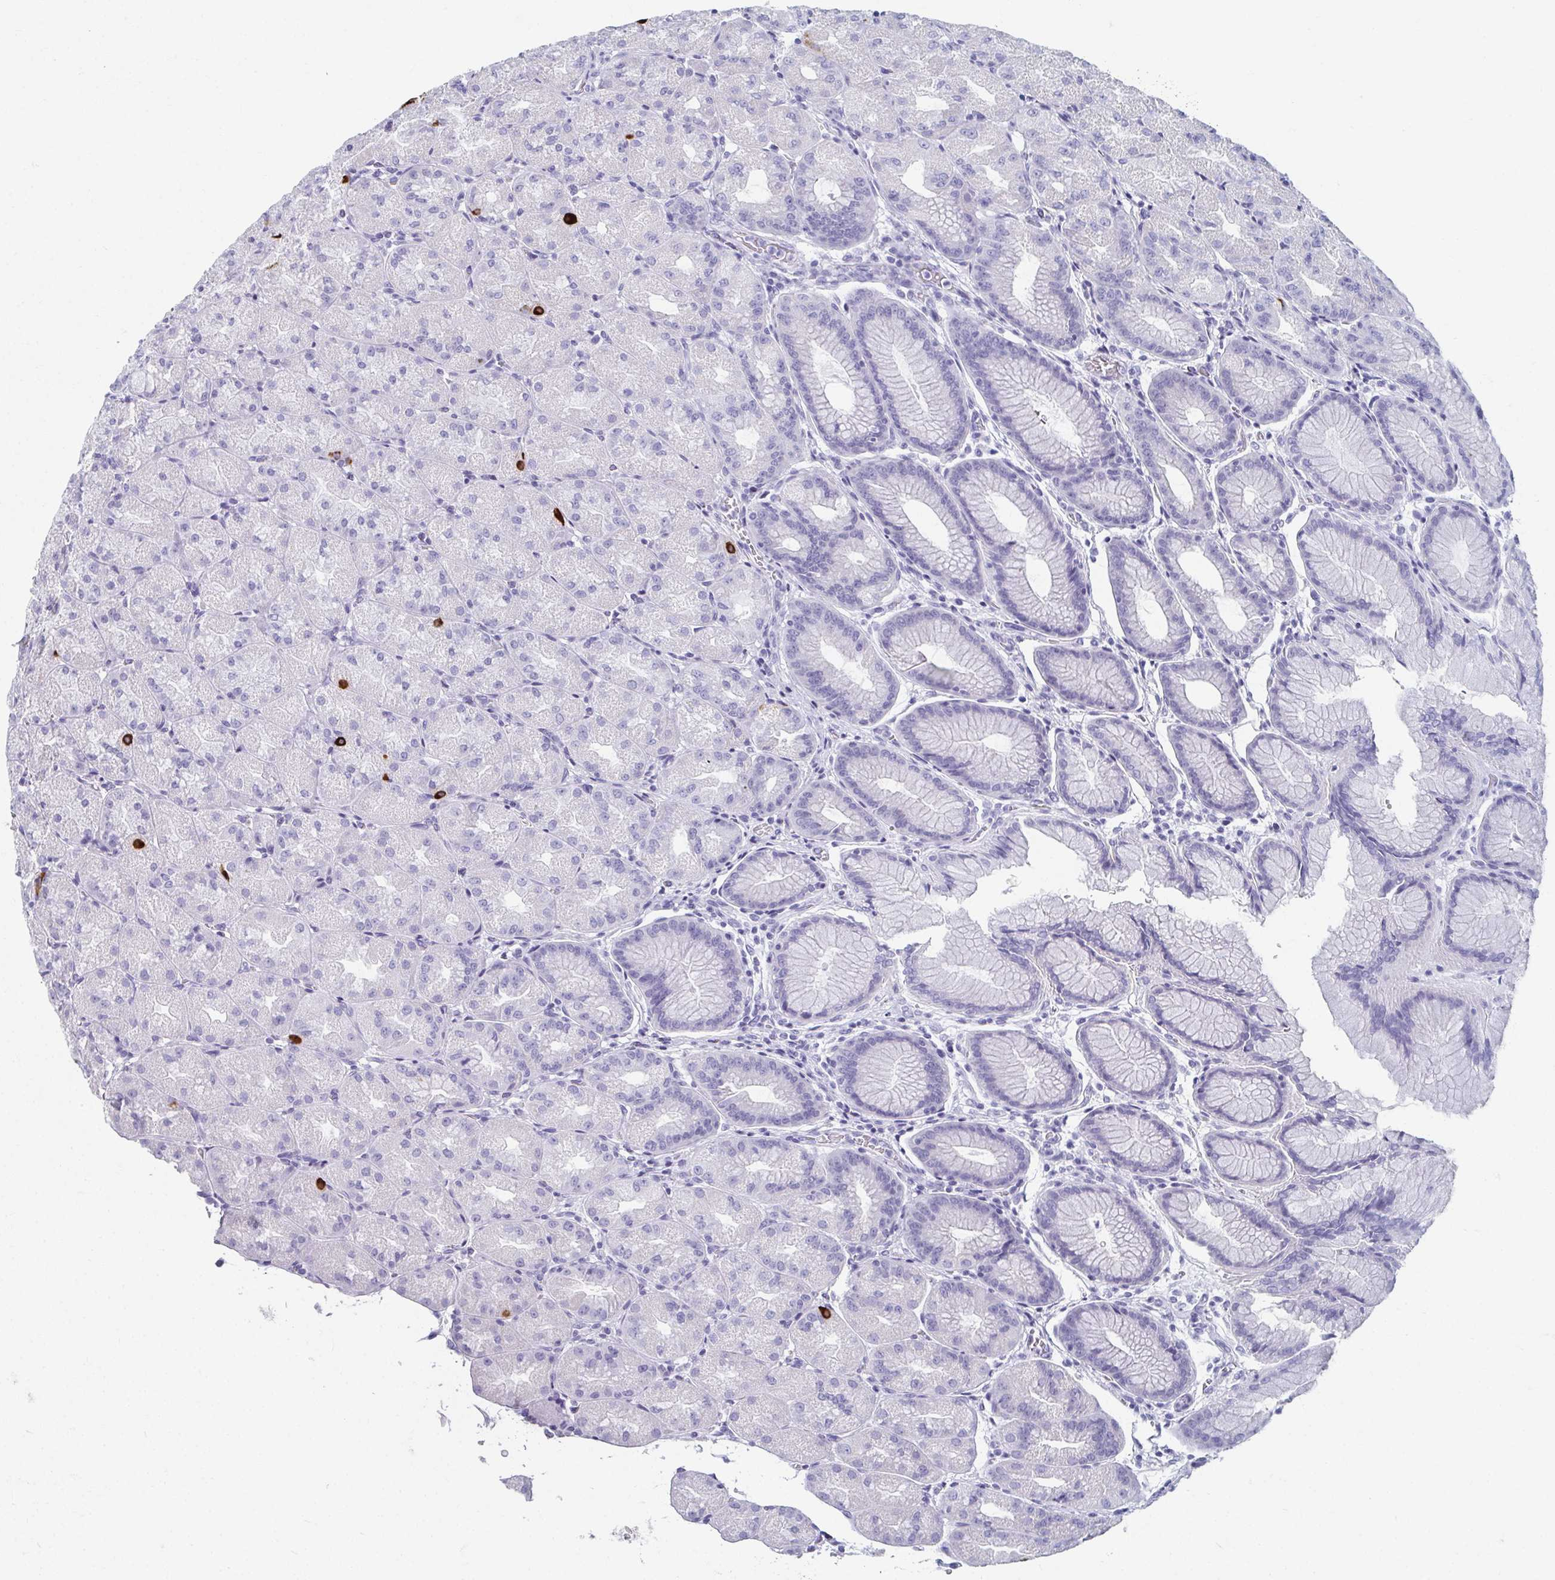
{"staining": {"intensity": "strong", "quantity": "<25%", "location": "cytoplasmic/membranous"}, "tissue": "stomach", "cell_type": "Glandular cells", "image_type": "normal", "snomed": [{"axis": "morphology", "description": "Normal tissue, NOS"}, {"axis": "topography", "description": "Stomach, upper"}, {"axis": "topography", "description": "Stomach"}], "caption": "IHC (DAB) staining of normal stomach shows strong cytoplasmic/membranous protein staining in approximately <25% of glandular cells.", "gene": "GHRL", "patient": {"sex": "male", "age": 48}}